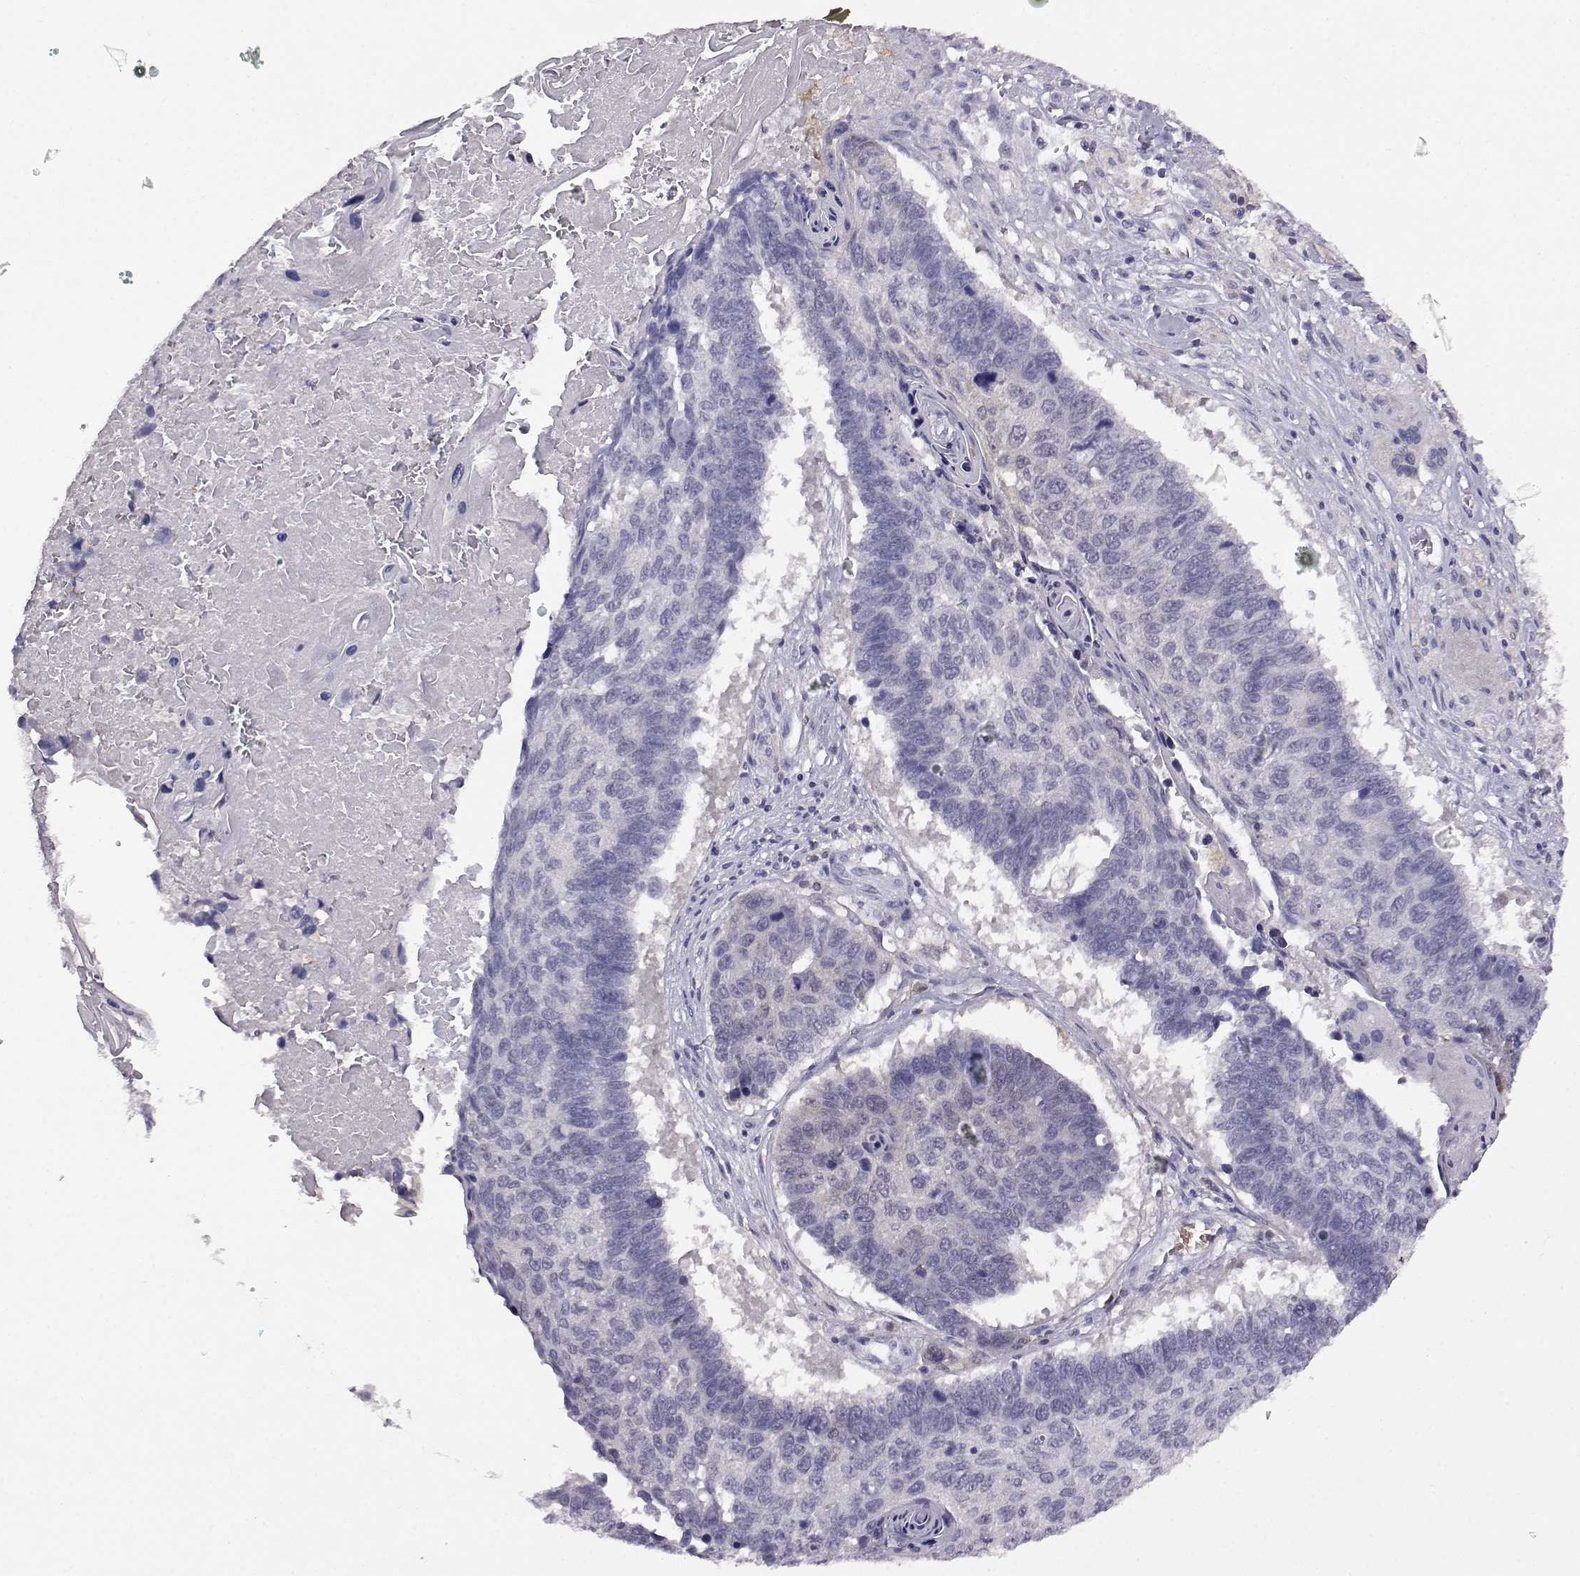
{"staining": {"intensity": "negative", "quantity": "none", "location": "none"}, "tissue": "lung cancer", "cell_type": "Tumor cells", "image_type": "cancer", "snomed": [{"axis": "morphology", "description": "Squamous cell carcinoma, NOS"}, {"axis": "topography", "description": "Lung"}], "caption": "Tumor cells show no significant protein expression in squamous cell carcinoma (lung). Nuclei are stained in blue.", "gene": "AKR1B1", "patient": {"sex": "male", "age": 73}}